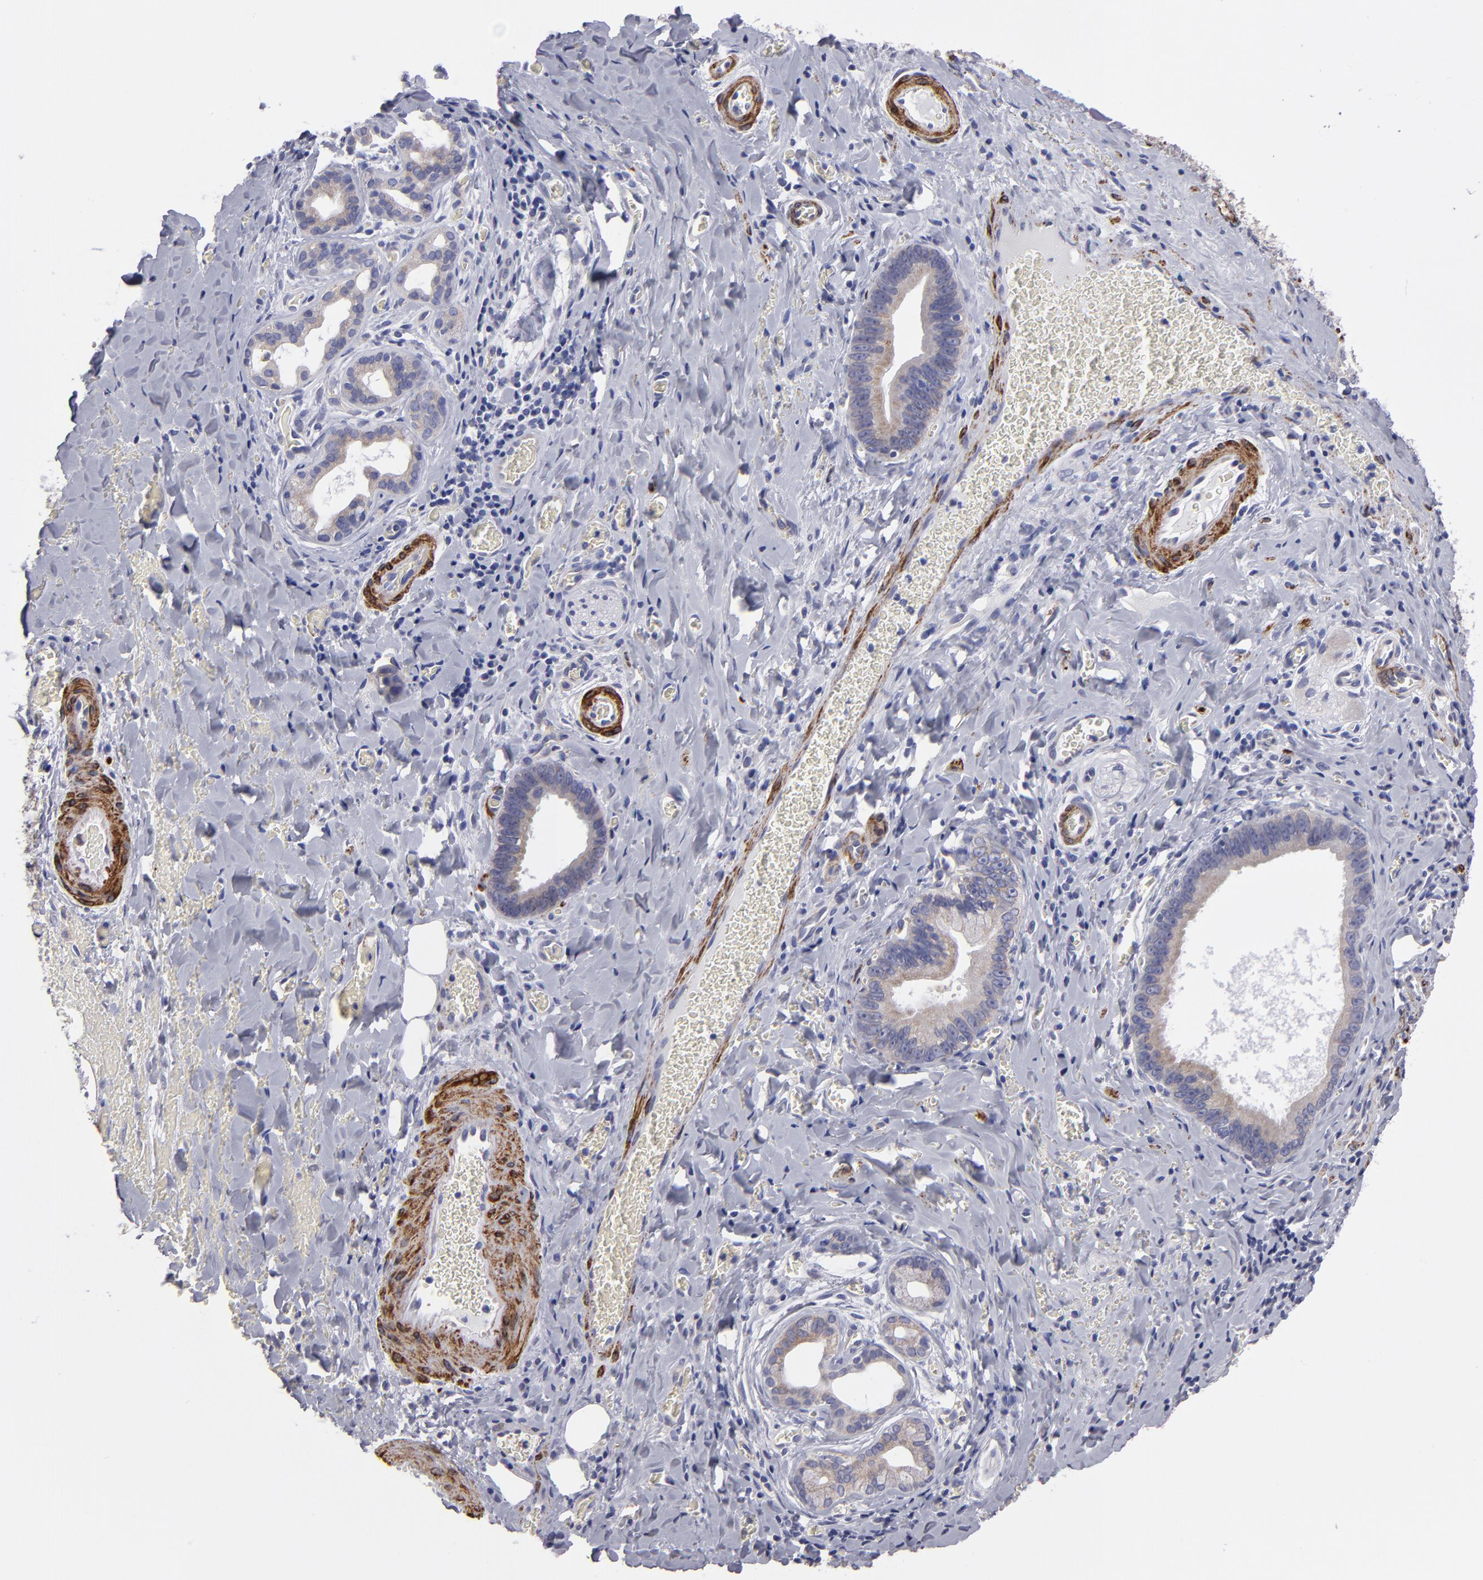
{"staining": {"intensity": "weak", "quantity": ">75%", "location": "cytoplasmic/membranous"}, "tissue": "liver cancer", "cell_type": "Tumor cells", "image_type": "cancer", "snomed": [{"axis": "morphology", "description": "Cholangiocarcinoma"}, {"axis": "topography", "description": "Liver"}], "caption": "Protein expression analysis of human liver cancer (cholangiocarcinoma) reveals weak cytoplasmic/membranous expression in about >75% of tumor cells. Using DAB (brown) and hematoxylin (blue) stains, captured at high magnification using brightfield microscopy.", "gene": "SLMAP", "patient": {"sex": "female", "age": 55}}